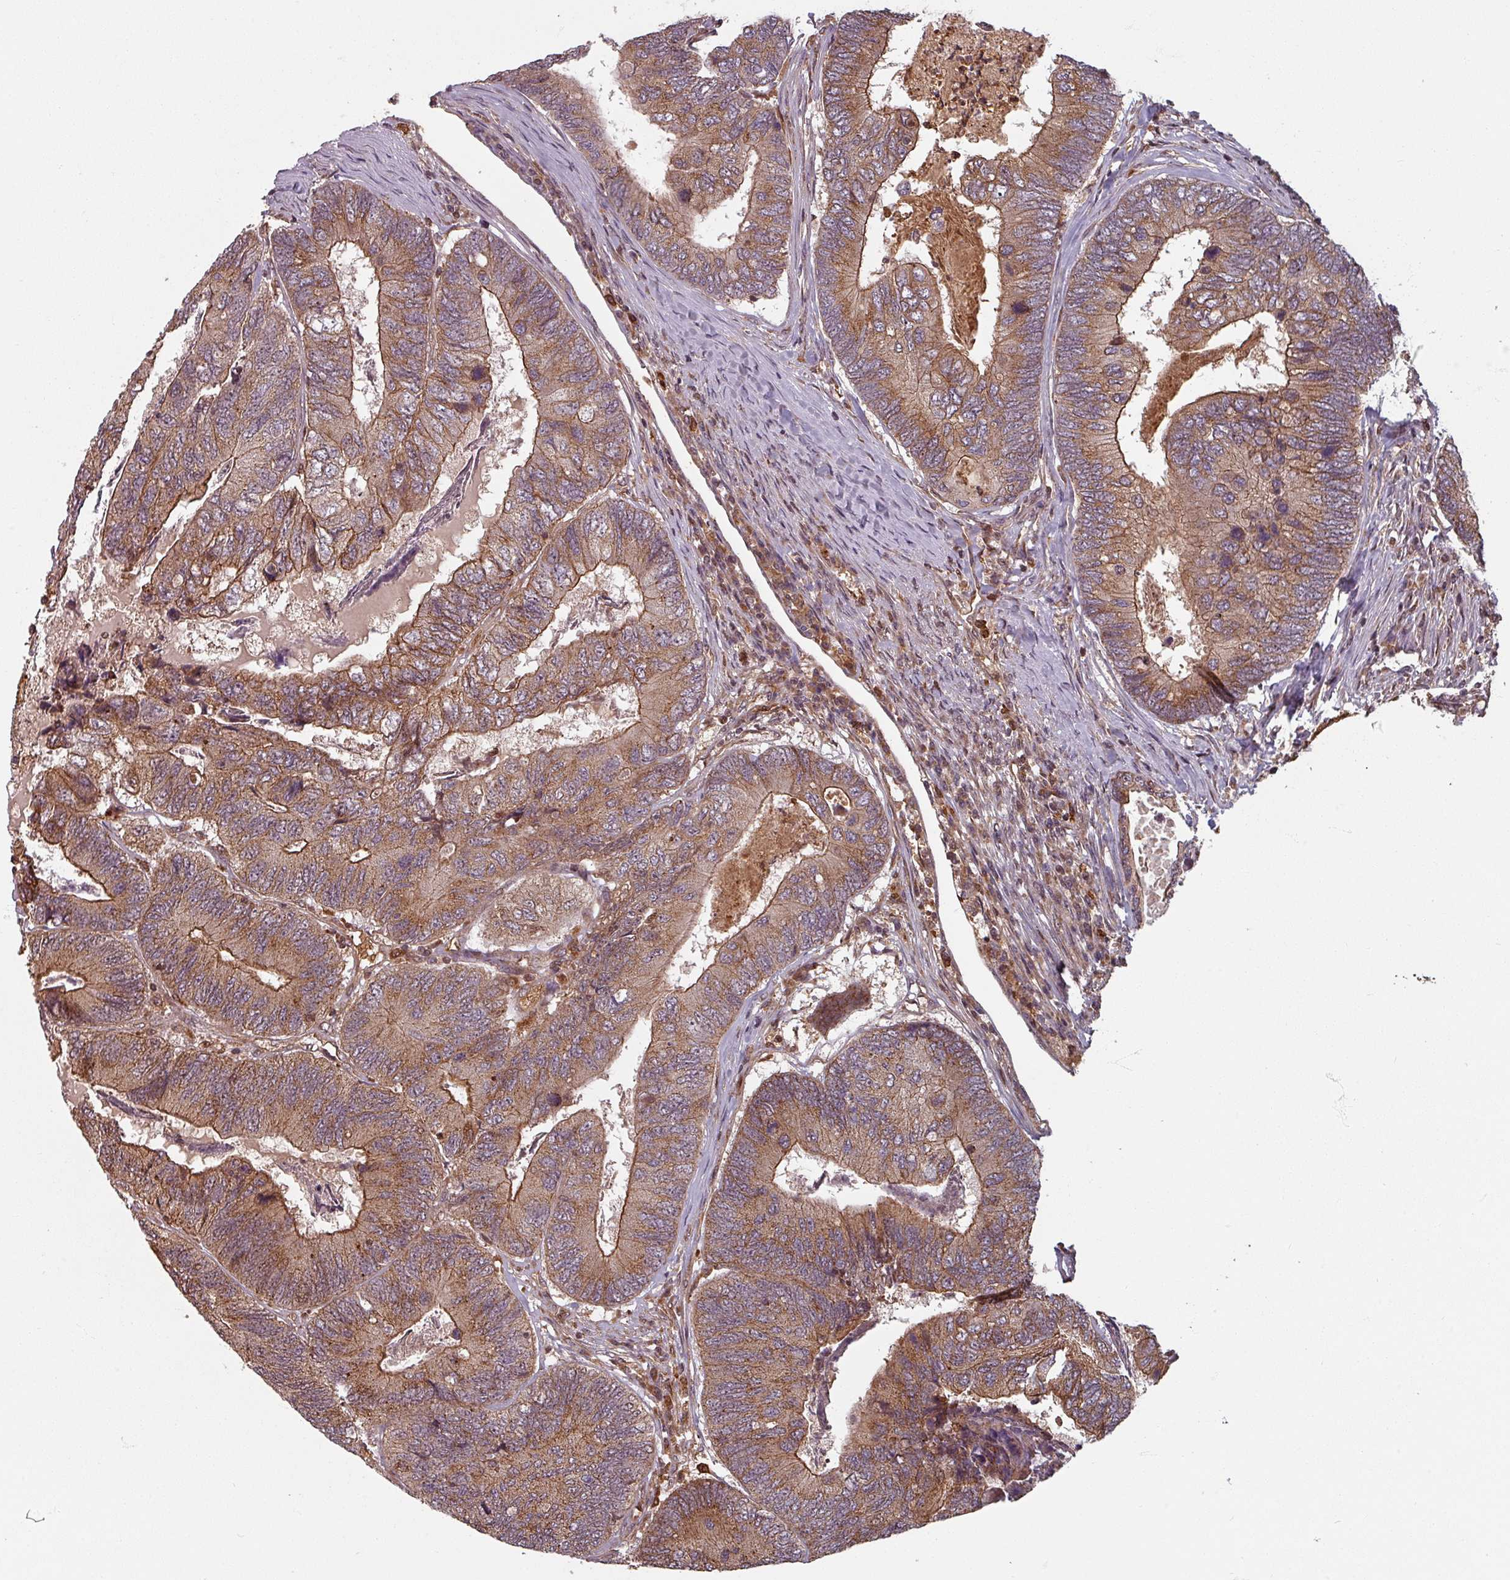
{"staining": {"intensity": "moderate", "quantity": "25%-75%", "location": "cytoplasmic/membranous,nuclear"}, "tissue": "colorectal cancer", "cell_type": "Tumor cells", "image_type": "cancer", "snomed": [{"axis": "morphology", "description": "Adenocarcinoma, NOS"}, {"axis": "topography", "description": "Colon"}], "caption": "High-power microscopy captured an immunohistochemistry histopathology image of colorectal adenocarcinoma, revealing moderate cytoplasmic/membranous and nuclear expression in approximately 25%-75% of tumor cells. (IHC, brightfield microscopy, high magnification).", "gene": "EID1", "patient": {"sex": "female", "age": 67}}